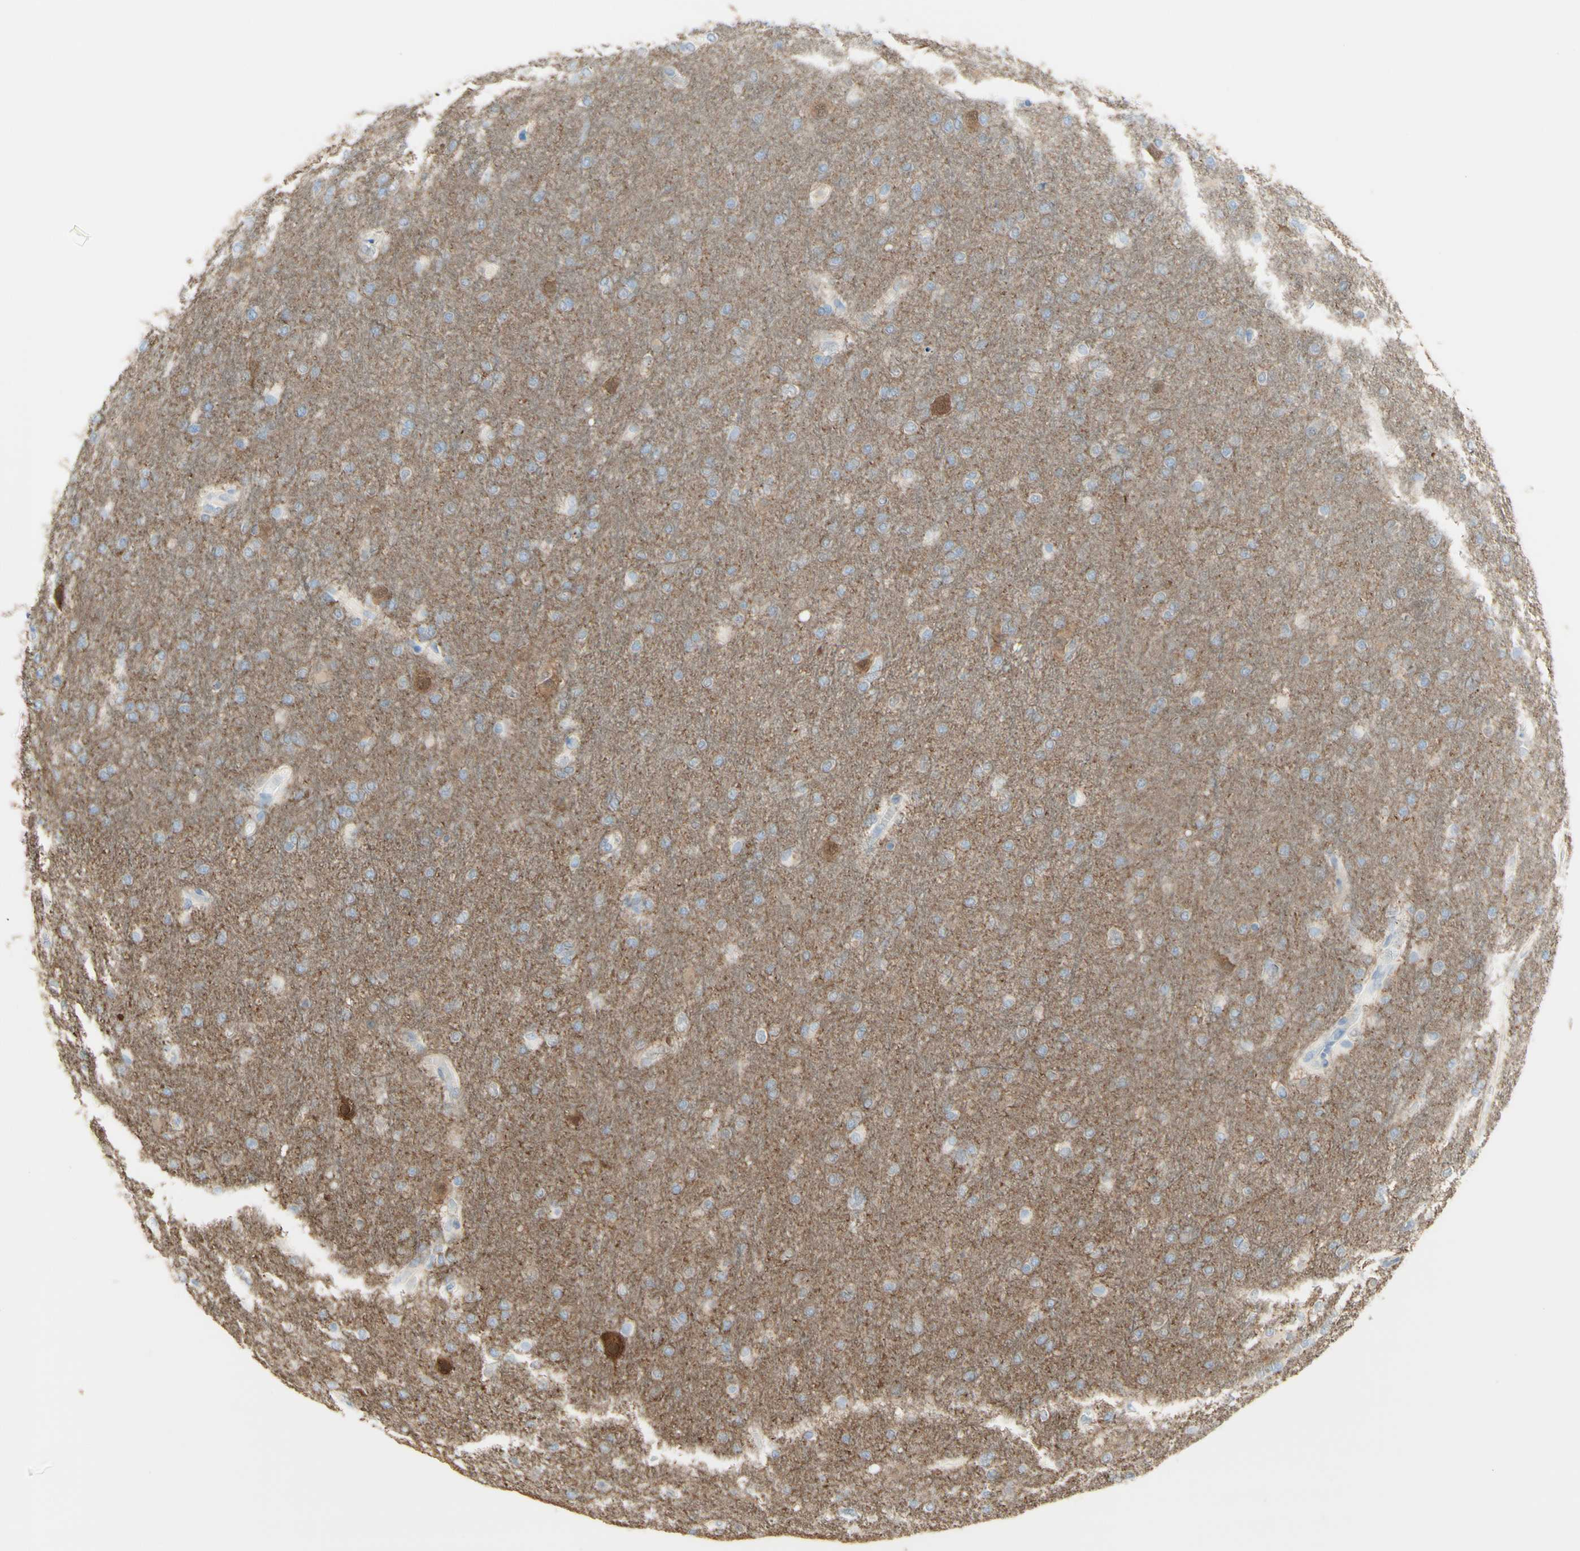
{"staining": {"intensity": "moderate", "quantity": "<25%", "location": "cytoplasmic/membranous"}, "tissue": "glioma", "cell_type": "Tumor cells", "image_type": "cancer", "snomed": [{"axis": "morphology", "description": "Glioma, malignant, High grade"}, {"axis": "topography", "description": "Cerebral cortex"}], "caption": "The photomicrograph shows immunohistochemical staining of high-grade glioma (malignant). There is moderate cytoplasmic/membranous staining is identified in about <25% of tumor cells.", "gene": "TSPAN1", "patient": {"sex": "female", "age": 36}}